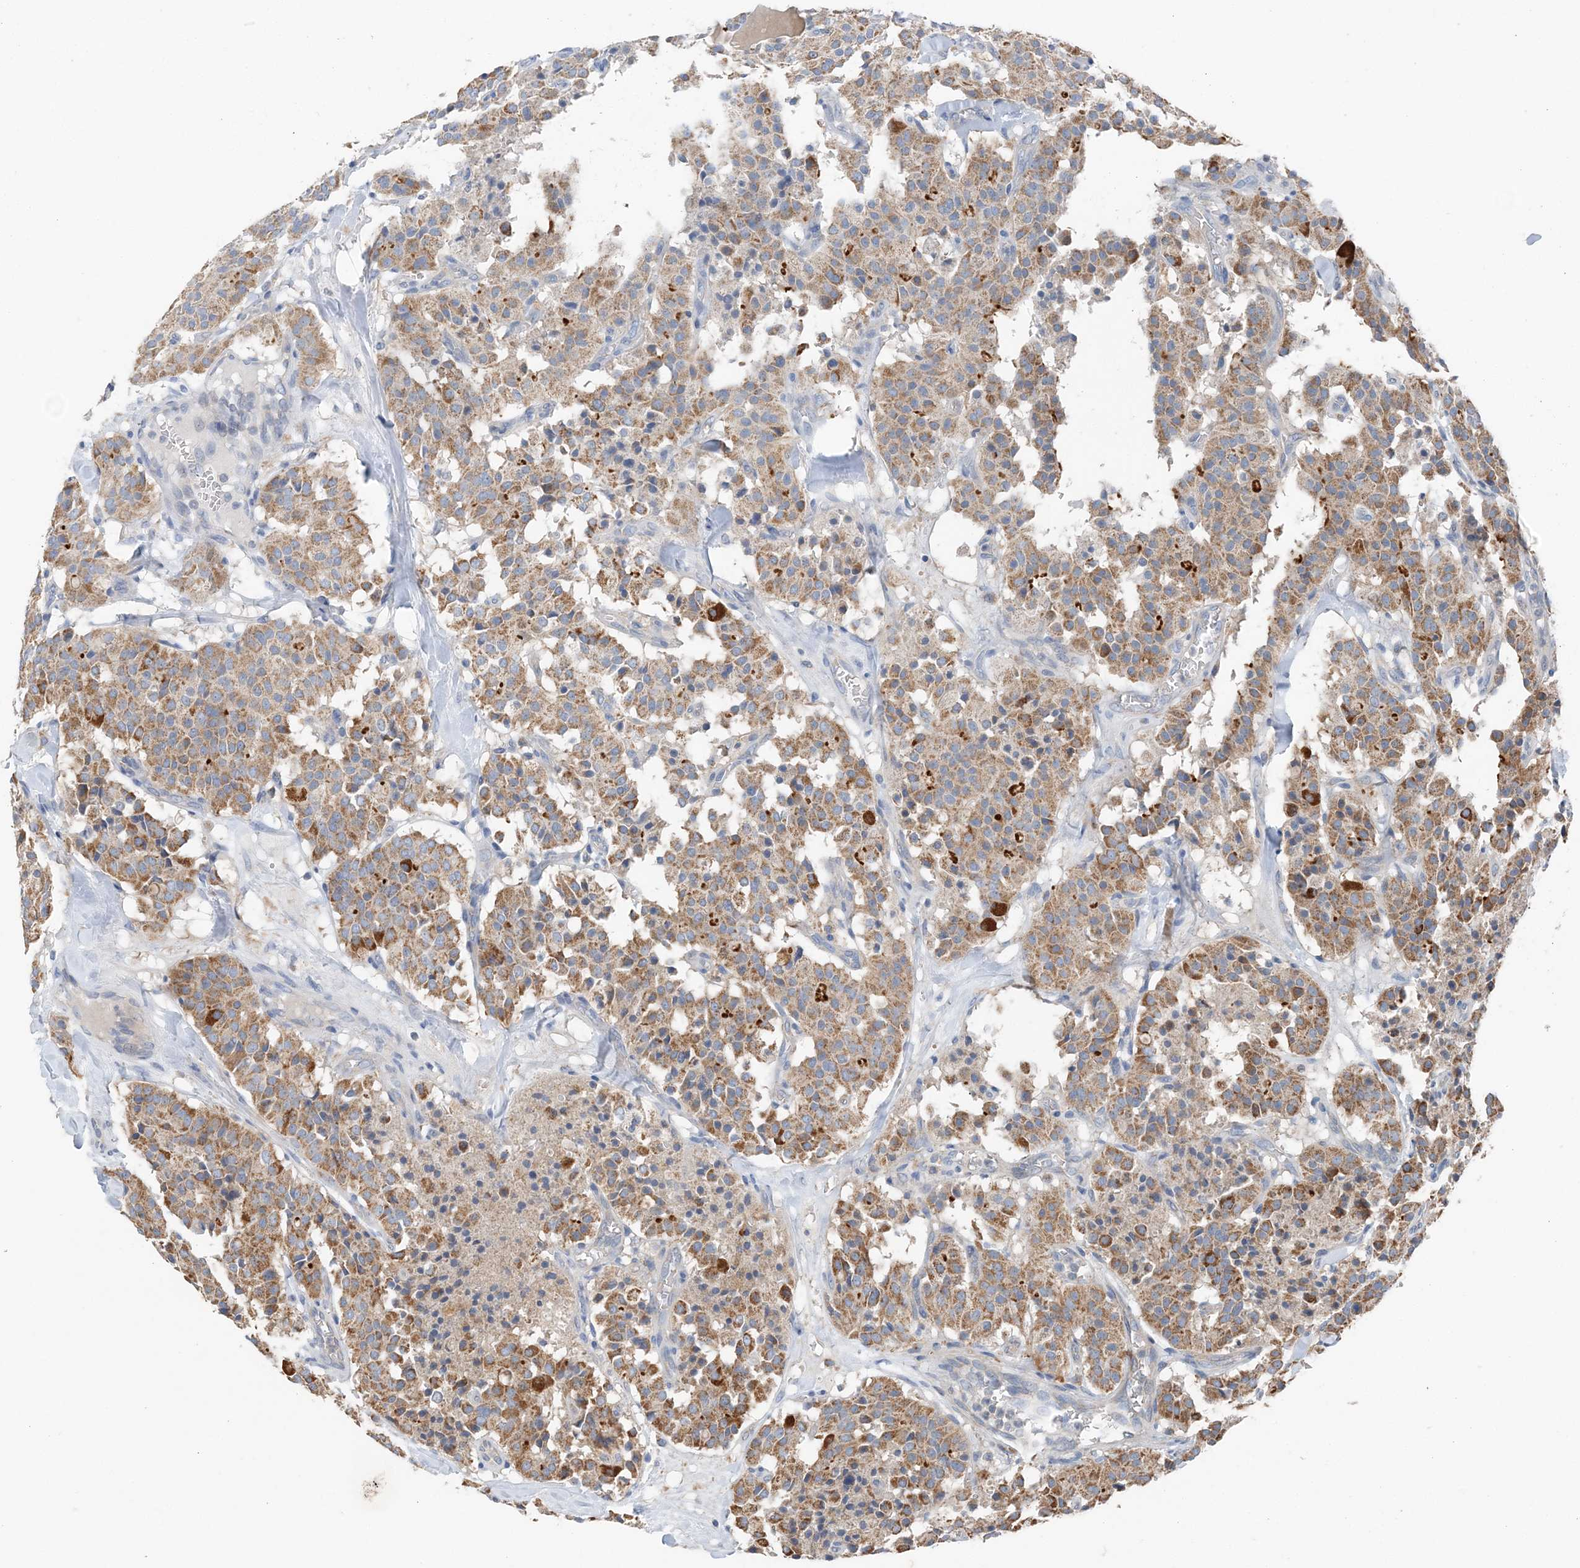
{"staining": {"intensity": "moderate", "quantity": ">75%", "location": "cytoplasmic/membranous"}, "tissue": "carcinoid", "cell_type": "Tumor cells", "image_type": "cancer", "snomed": [{"axis": "morphology", "description": "Carcinoid, malignant, NOS"}, {"axis": "topography", "description": "Lung"}], "caption": "This histopathology image reveals carcinoid (malignant) stained with IHC to label a protein in brown. The cytoplasmic/membranous of tumor cells show moderate positivity for the protein. Nuclei are counter-stained blue.", "gene": "SPRY2", "patient": {"sex": "male", "age": 30}}